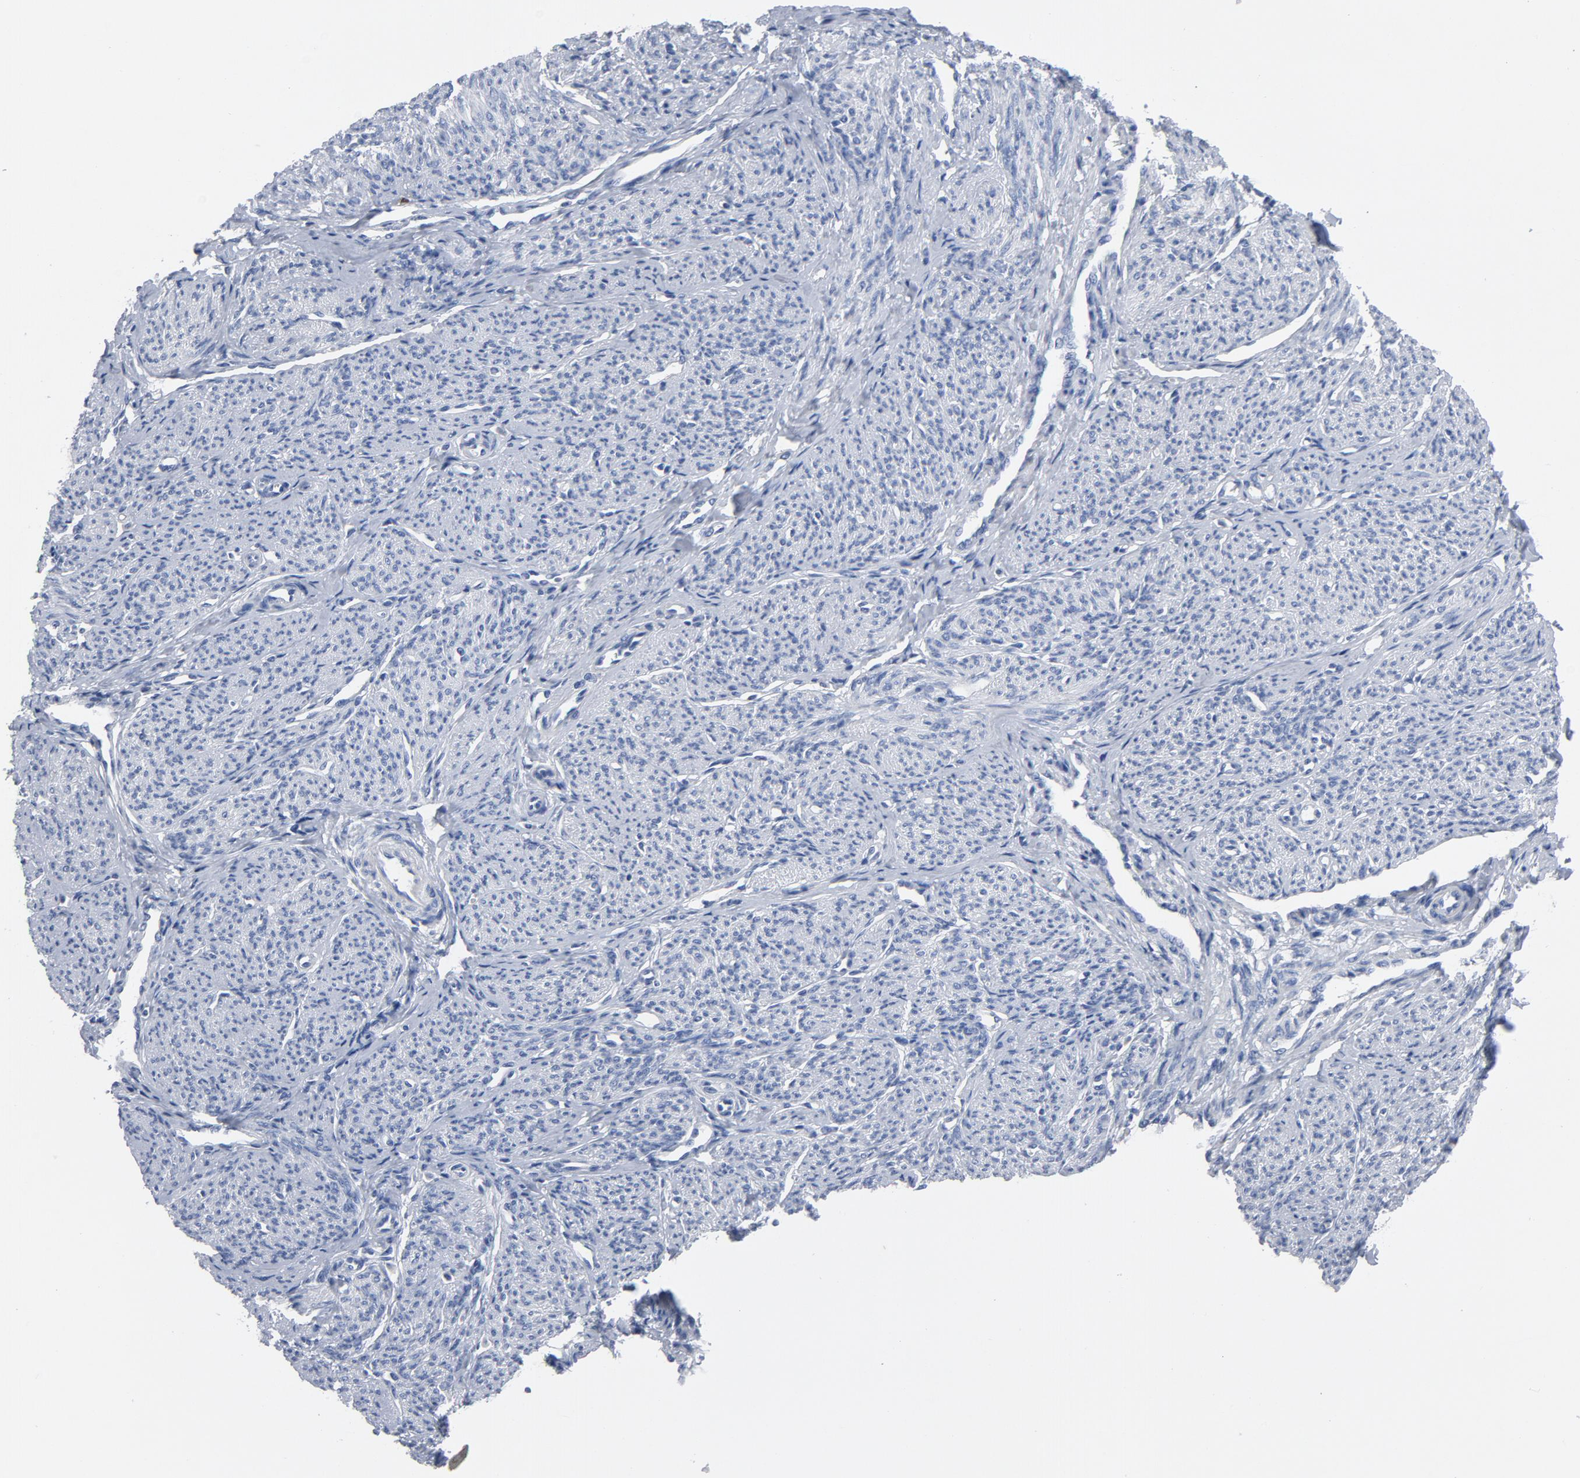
{"staining": {"intensity": "negative", "quantity": "none", "location": "none"}, "tissue": "smooth muscle", "cell_type": "Smooth muscle cells", "image_type": "normal", "snomed": [{"axis": "morphology", "description": "Normal tissue, NOS"}, {"axis": "topography", "description": "Smooth muscle"}], "caption": "IHC histopathology image of benign smooth muscle: human smooth muscle stained with DAB (3,3'-diaminobenzidine) displays no significant protein positivity in smooth muscle cells. (DAB (3,3'-diaminobenzidine) immunohistochemistry (IHC) with hematoxylin counter stain).", "gene": "CDC20", "patient": {"sex": "female", "age": 65}}